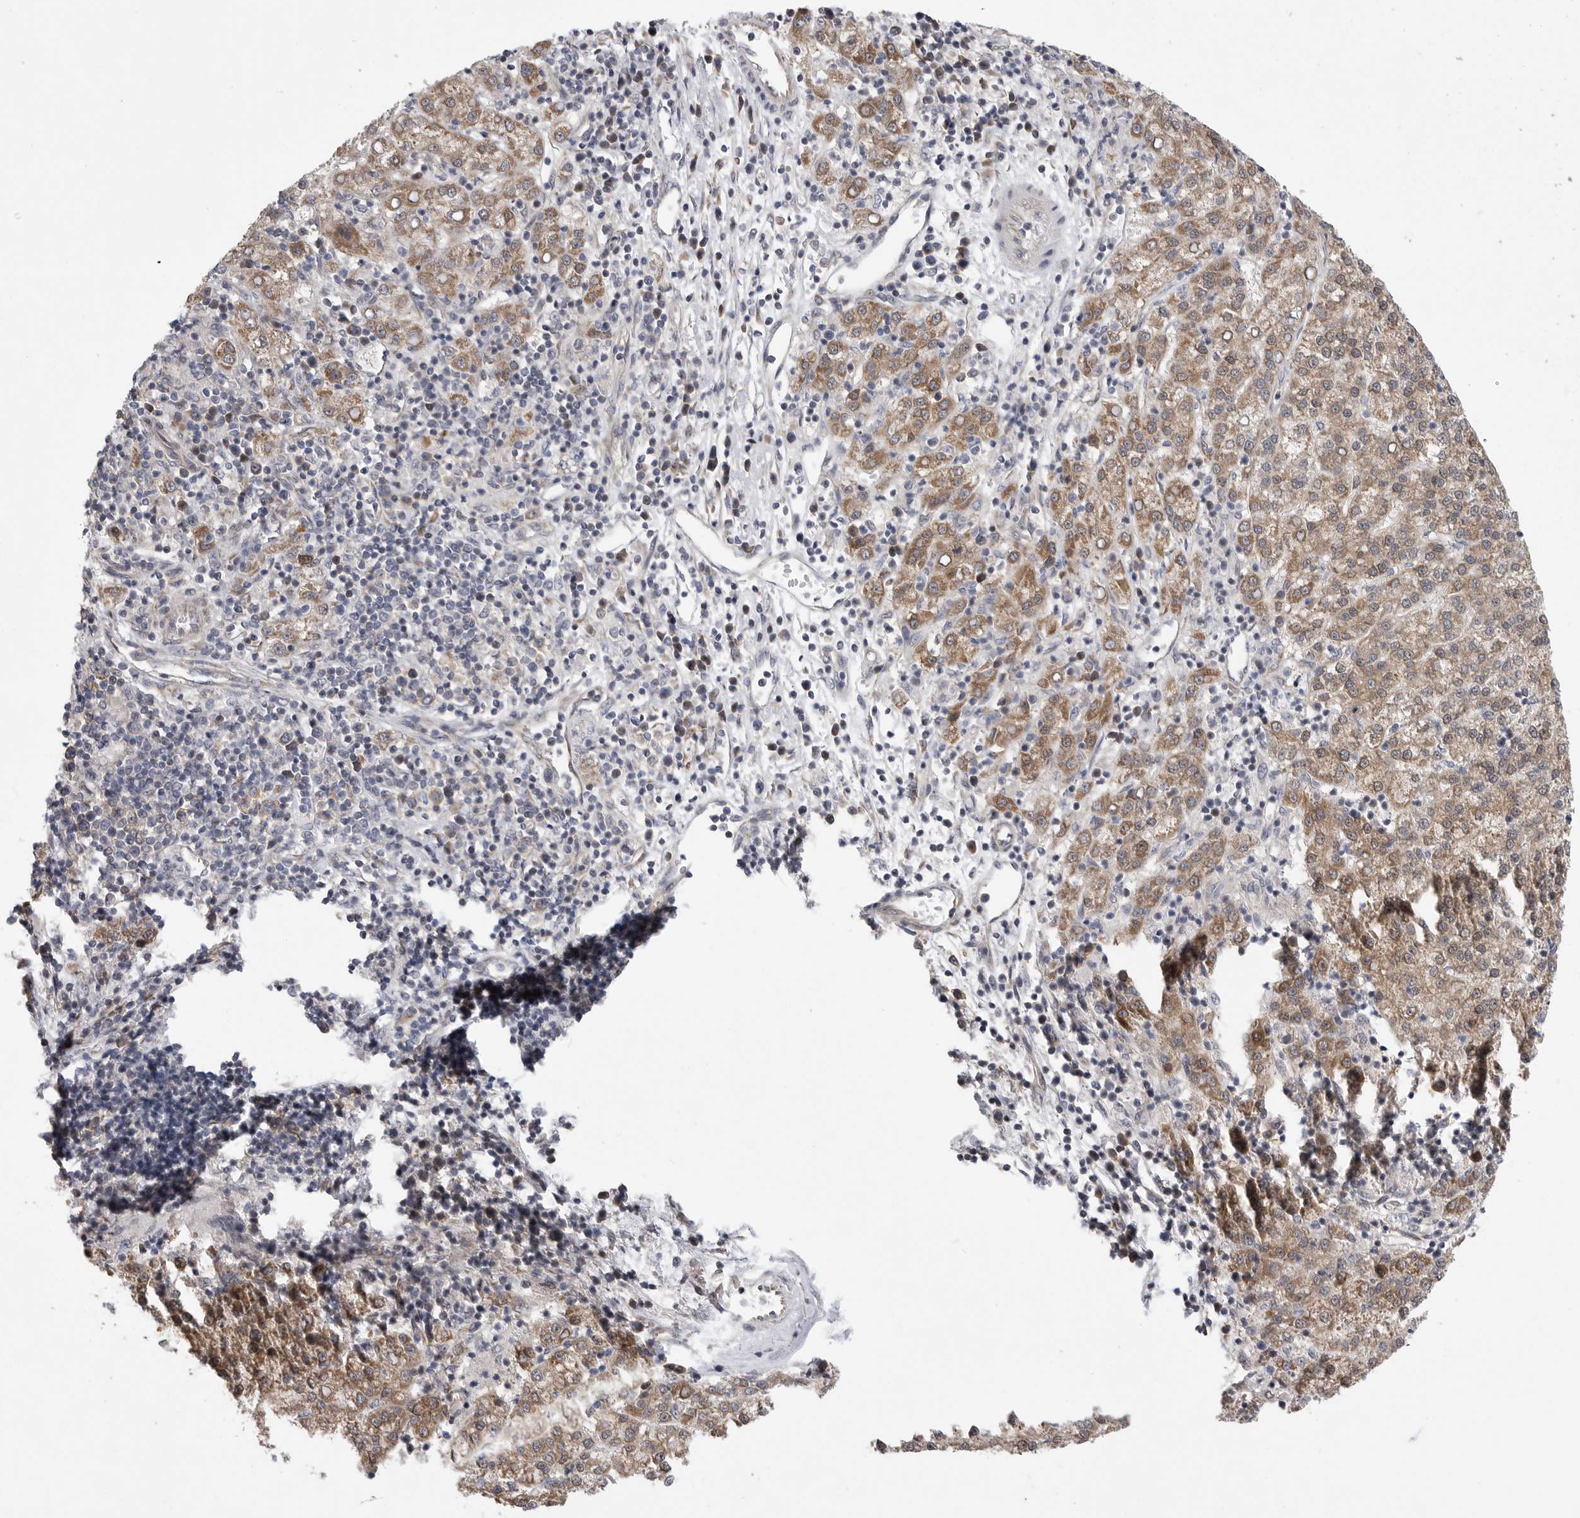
{"staining": {"intensity": "moderate", "quantity": ">75%", "location": "cytoplasmic/membranous"}, "tissue": "liver cancer", "cell_type": "Tumor cells", "image_type": "cancer", "snomed": [{"axis": "morphology", "description": "Carcinoma, Hepatocellular, NOS"}, {"axis": "topography", "description": "Liver"}], "caption": "Hepatocellular carcinoma (liver) was stained to show a protein in brown. There is medium levels of moderate cytoplasmic/membranous staining in approximately >75% of tumor cells.", "gene": "FBXO43", "patient": {"sex": "female", "age": 58}}